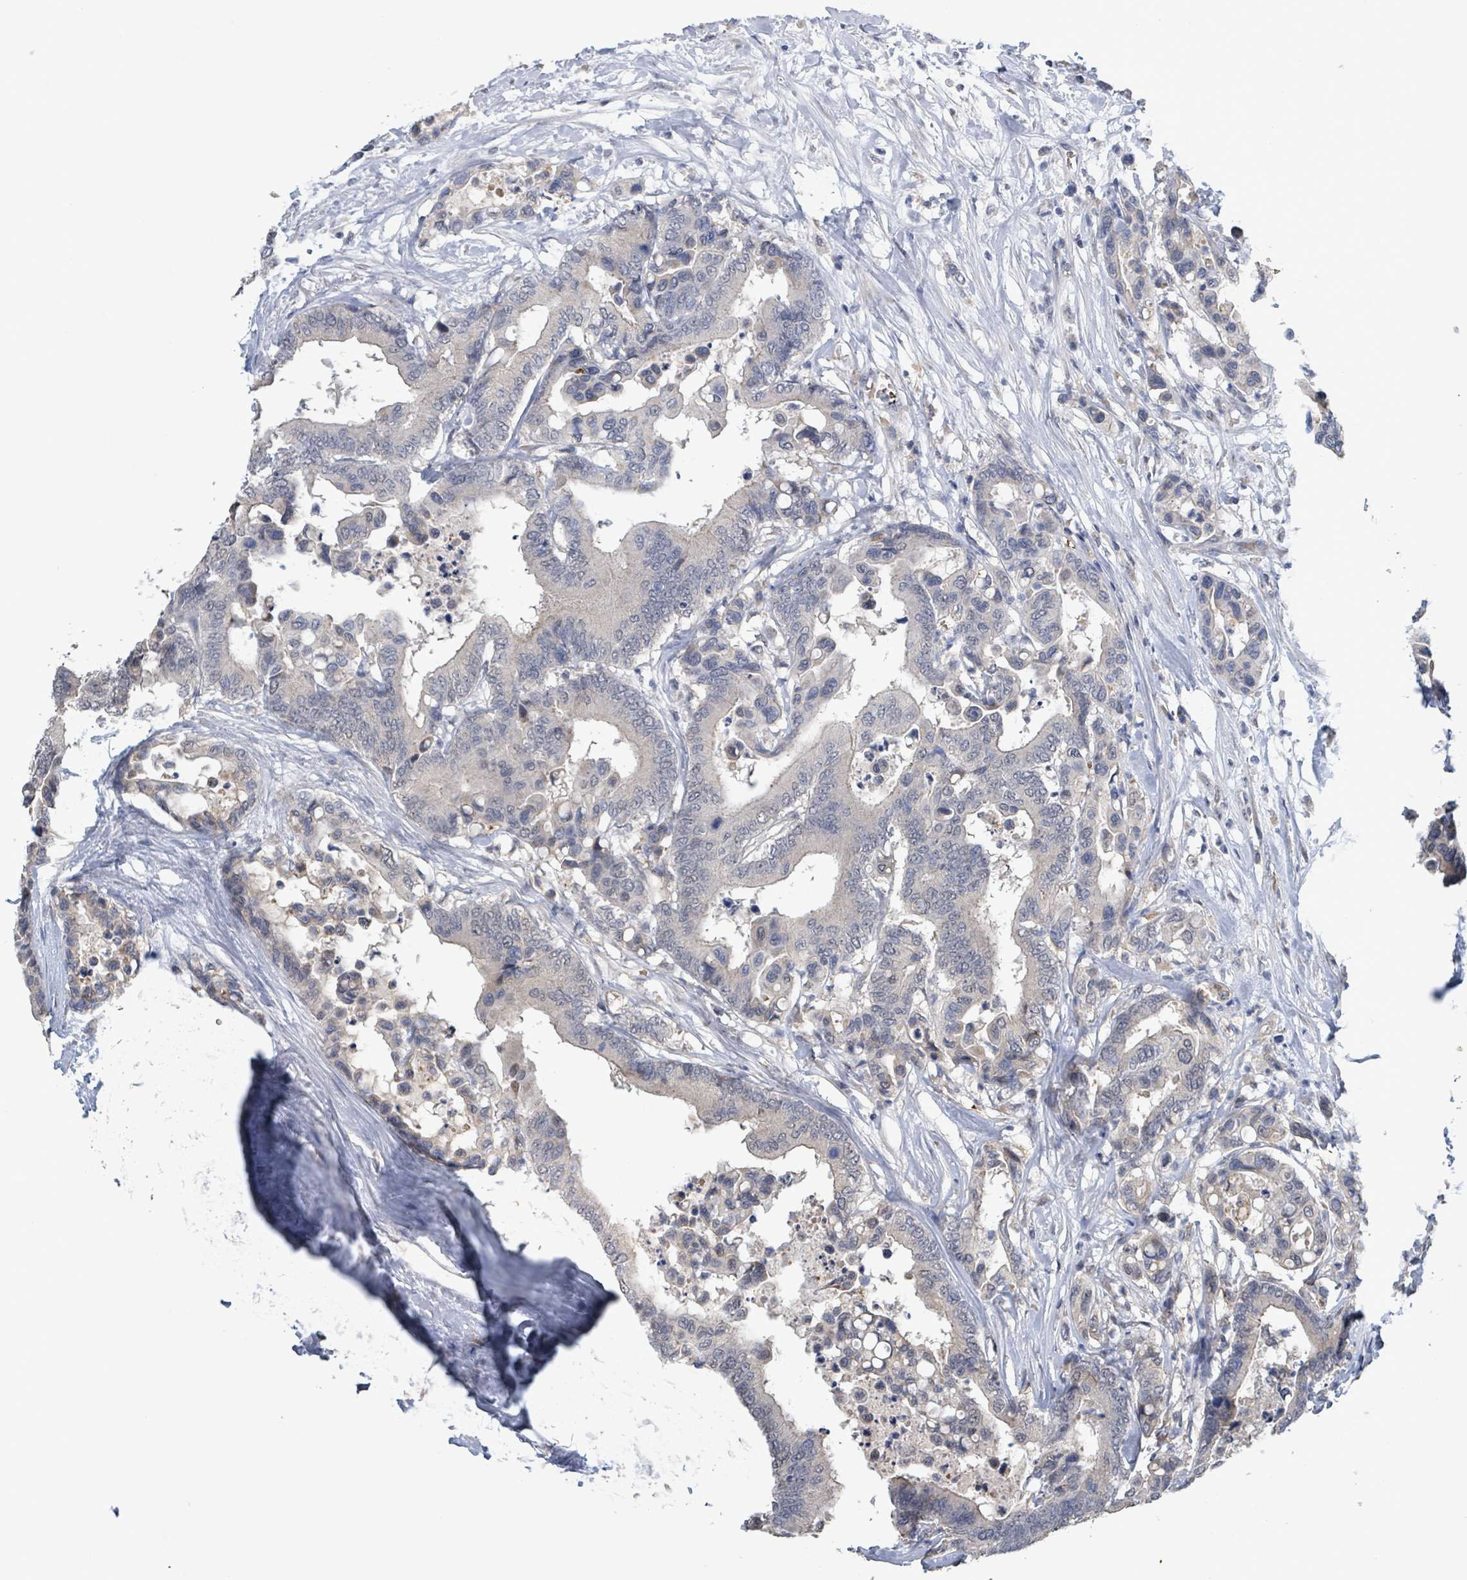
{"staining": {"intensity": "negative", "quantity": "none", "location": "none"}, "tissue": "colorectal cancer", "cell_type": "Tumor cells", "image_type": "cancer", "snomed": [{"axis": "morphology", "description": "Normal tissue, NOS"}, {"axis": "morphology", "description": "Adenocarcinoma, NOS"}, {"axis": "topography", "description": "Colon"}], "caption": "Histopathology image shows no protein staining in tumor cells of colorectal cancer tissue.", "gene": "SEBOX", "patient": {"sex": "male", "age": 82}}